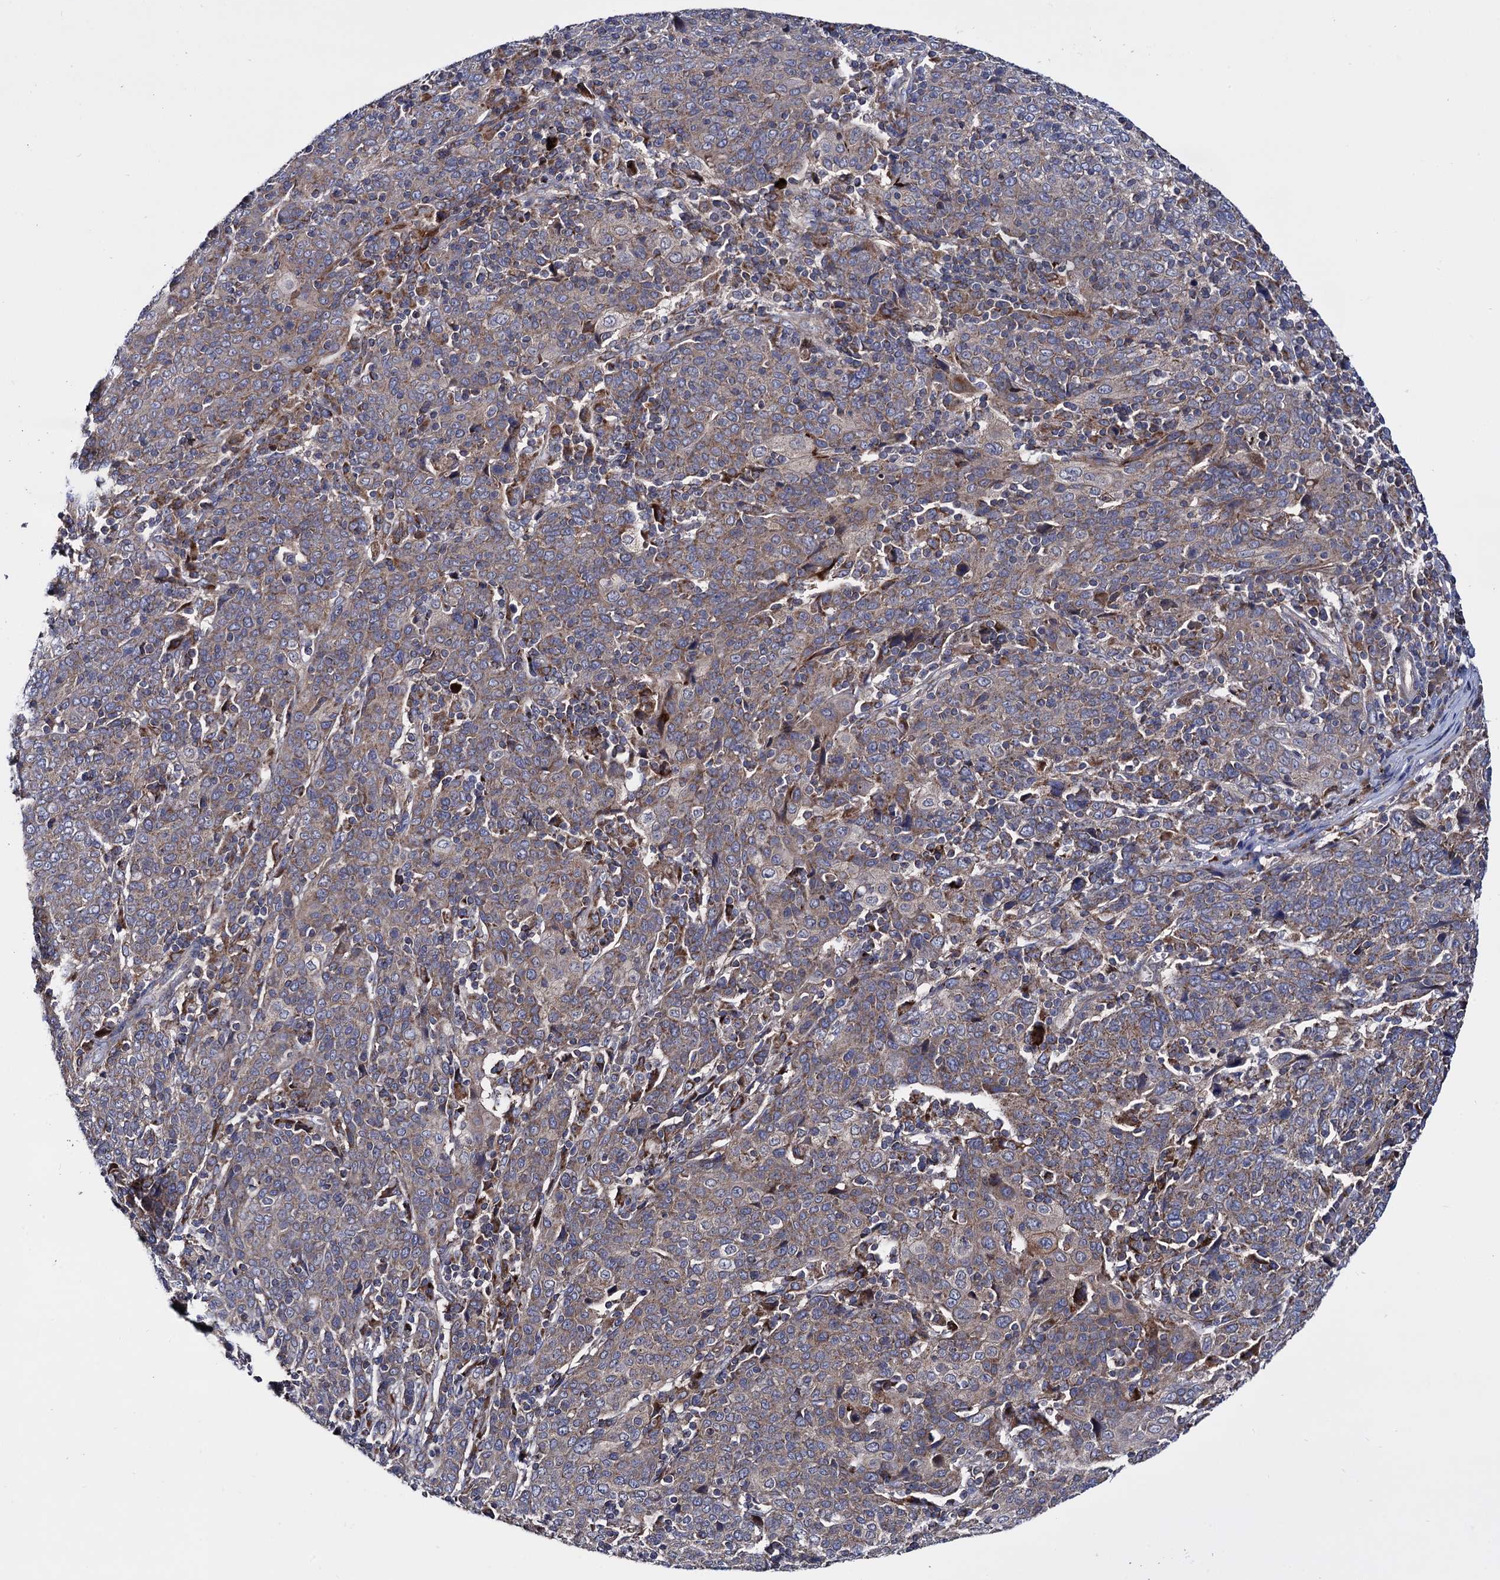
{"staining": {"intensity": "moderate", "quantity": "25%-75%", "location": "cytoplasmic/membranous"}, "tissue": "cervical cancer", "cell_type": "Tumor cells", "image_type": "cancer", "snomed": [{"axis": "morphology", "description": "Squamous cell carcinoma, NOS"}, {"axis": "topography", "description": "Cervix"}], "caption": "Human cervical squamous cell carcinoma stained for a protein (brown) exhibits moderate cytoplasmic/membranous positive staining in about 25%-75% of tumor cells.", "gene": "IQCH", "patient": {"sex": "female", "age": 67}}